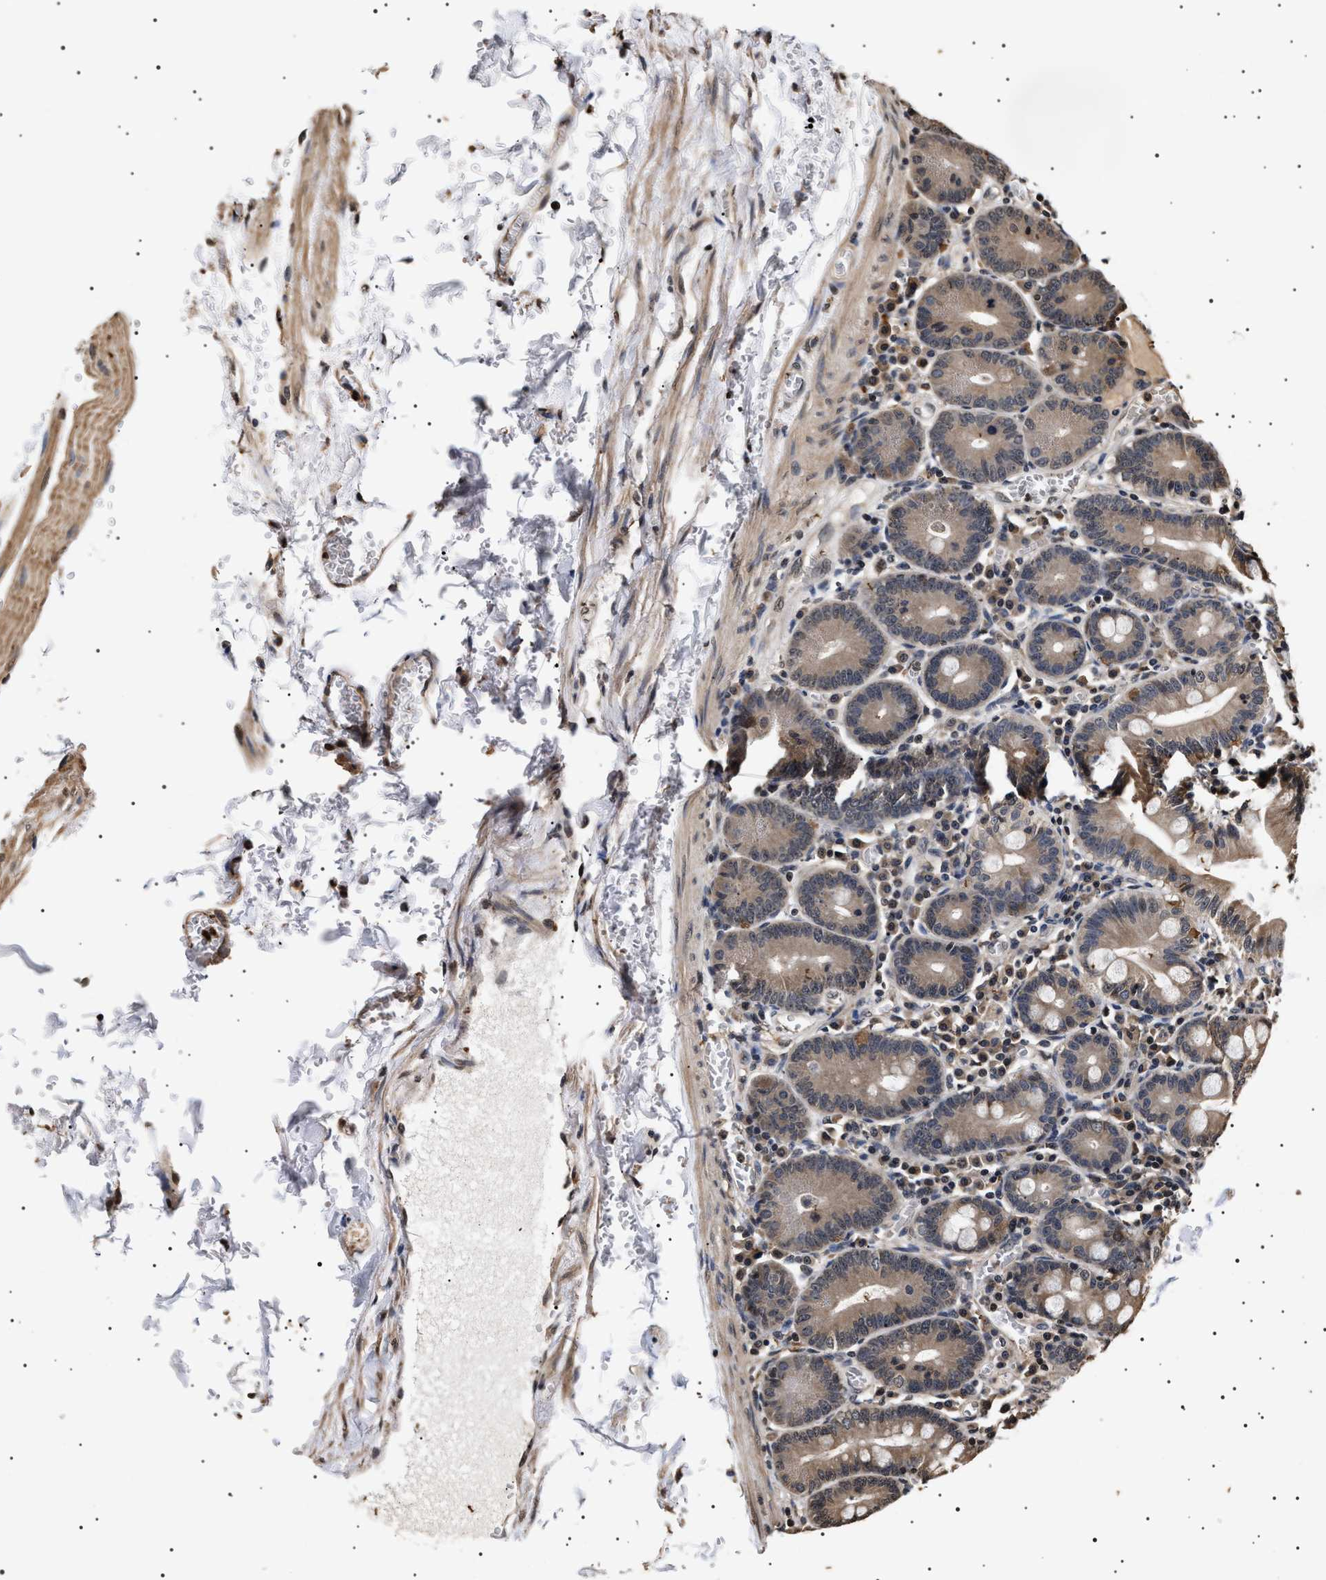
{"staining": {"intensity": "weak", "quantity": "25%-75%", "location": "cytoplasmic/membranous"}, "tissue": "small intestine", "cell_type": "Glandular cells", "image_type": "normal", "snomed": [{"axis": "morphology", "description": "Normal tissue, NOS"}, {"axis": "topography", "description": "Small intestine"}], "caption": "An image of human small intestine stained for a protein exhibits weak cytoplasmic/membranous brown staining in glandular cells. The staining was performed using DAB (3,3'-diaminobenzidine) to visualize the protein expression in brown, while the nuclei were stained in blue with hematoxylin (Magnification: 20x).", "gene": "KIF21A", "patient": {"sex": "male", "age": 71}}